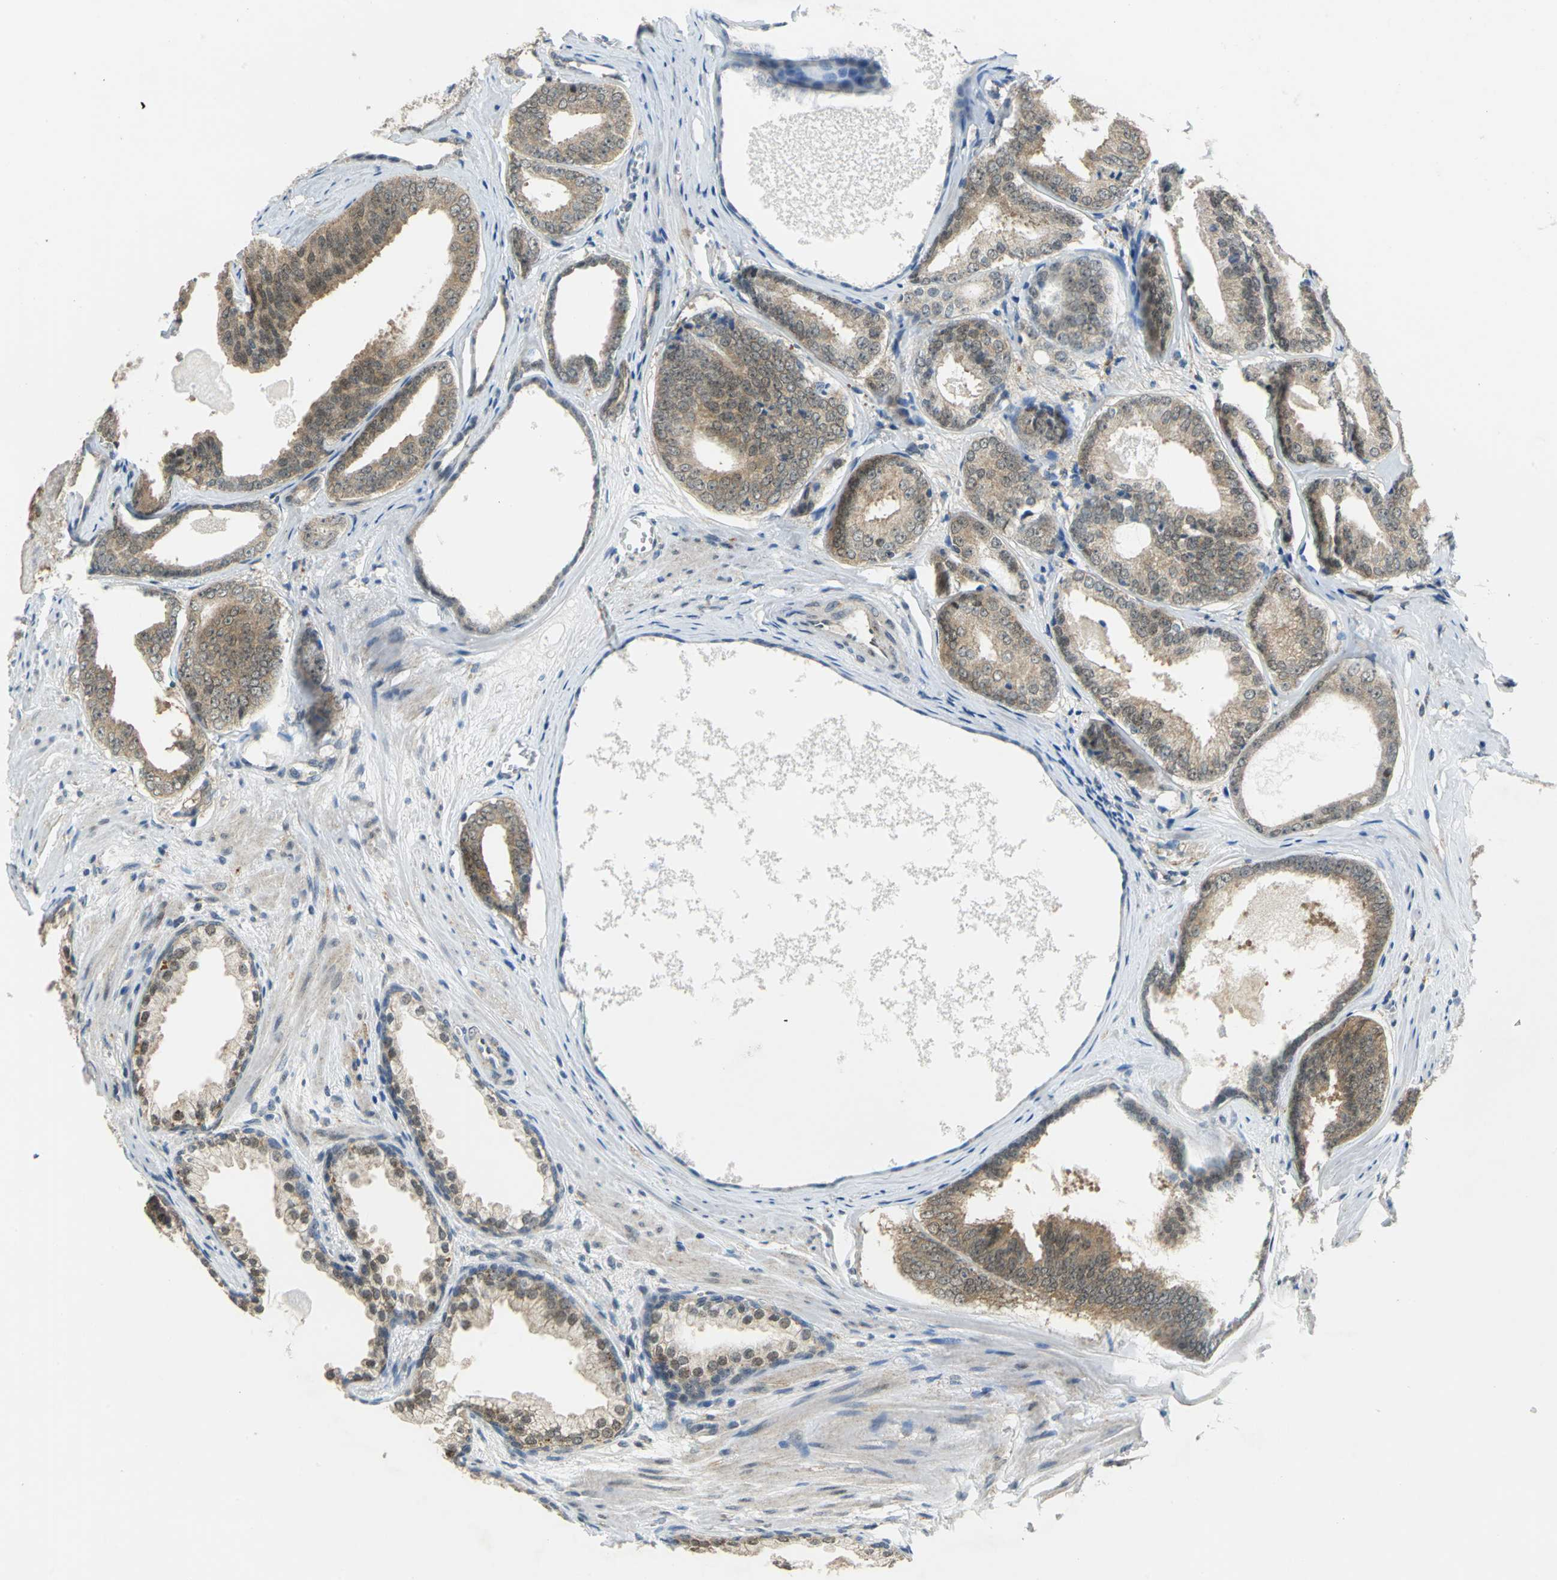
{"staining": {"intensity": "weak", "quantity": ">75%", "location": "cytoplasmic/membranous"}, "tissue": "prostate cancer", "cell_type": "Tumor cells", "image_type": "cancer", "snomed": [{"axis": "morphology", "description": "Adenocarcinoma, Medium grade"}, {"axis": "topography", "description": "Prostate"}], "caption": "Tumor cells exhibit weak cytoplasmic/membranous positivity in approximately >75% of cells in prostate cancer (medium-grade adenocarcinoma). Immunohistochemistry stains the protein in brown and the nuclei are stained blue.", "gene": "PIN1", "patient": {"sex": "male", "age": 79}}